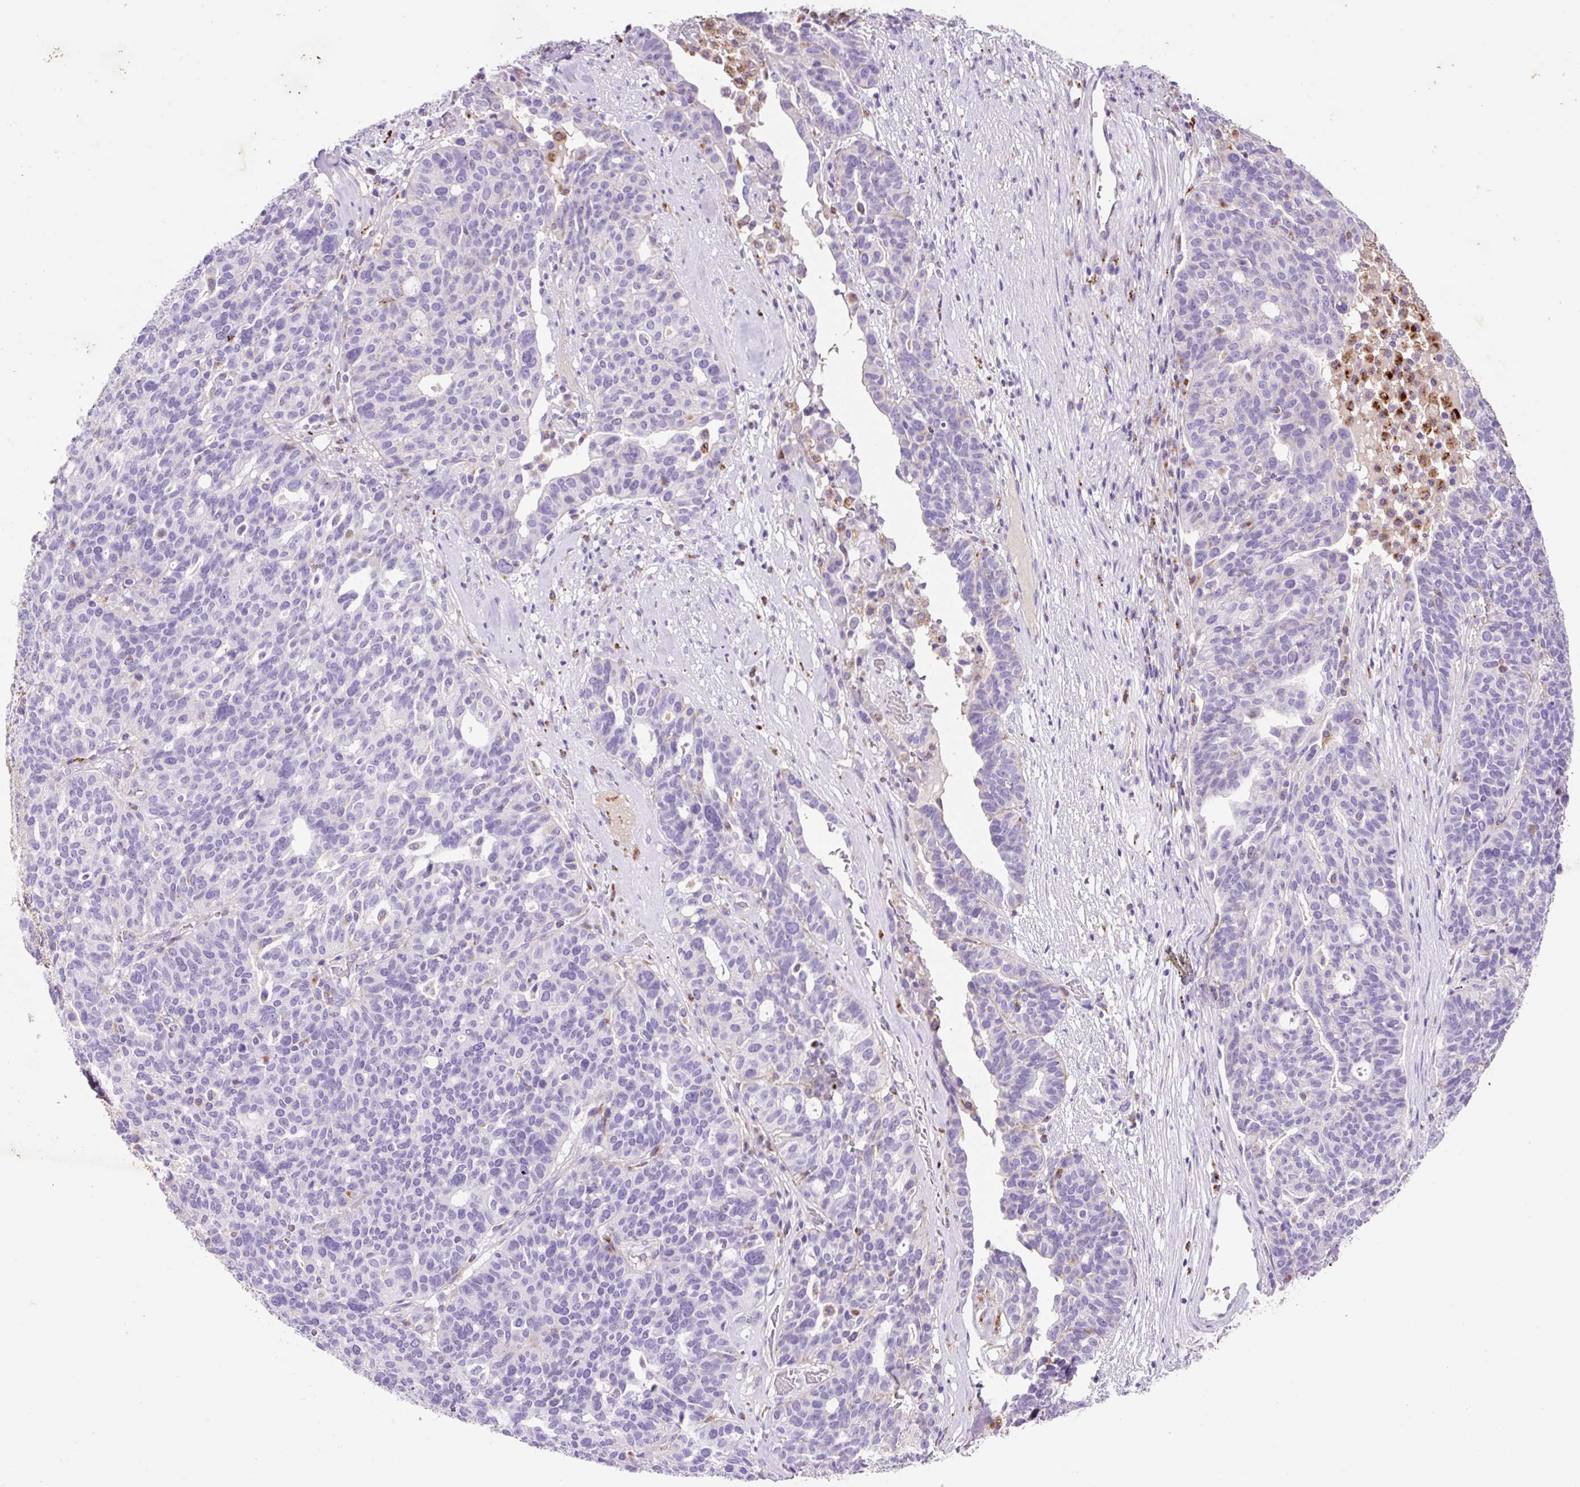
{"staining": {"intensity": "negative", "quantity": "none", "location": "none"}, "tissue": "ovarian cancer", "cell_type": "Tumor cells", "image_type": "cancer", "snomed": [{"axis": "morphology", "description": "Cystadenocarcinoma, serous, NOS"}, {"axis": "topography", "description": "Ovary"}], "caption": "Image shows no significant protein expression in tumor cells of ovarian cancer.", "gene": "HEXA", "patient": {"sex": "female", "age": 59}}